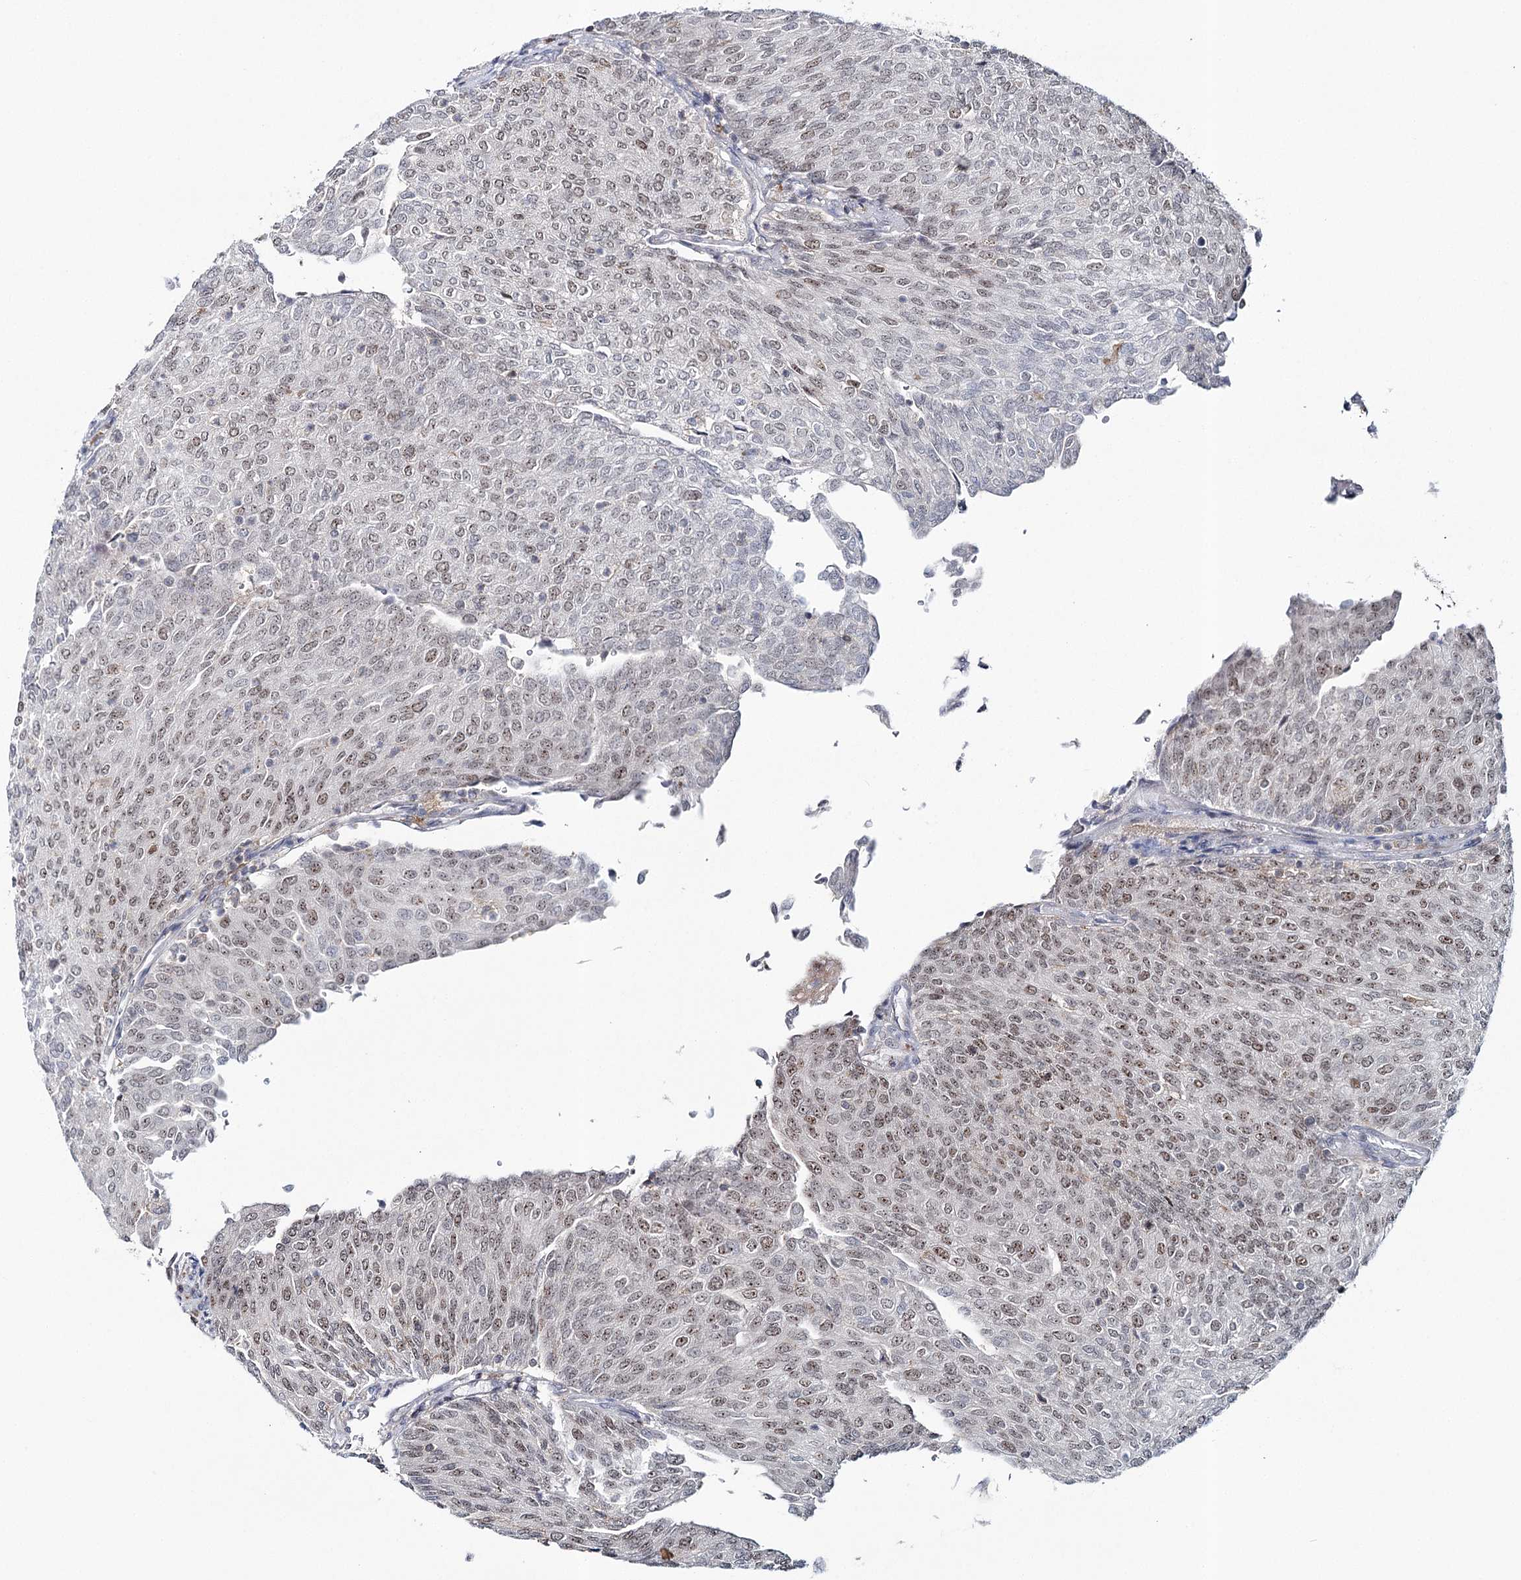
{"staining": {"intensity": "weak", "quantity": "<25%", "location": "nuclear"}, "tissue": "urothelial cancer", "cell_type": "Tumor cells", "image_type": "cancer", "snomed": [{"axis": "morphology", "description": "Urothelial carcinoma, Low grade"}, {"axis": "topography", "description": "Urinary bladder"}], "caption": "Immunohistochemistry (IHC) of human urothelial cancer shows no expression in tumor cells.", "gene": "ZC3H8", "patient": {"sex": "female", "age": 79}}